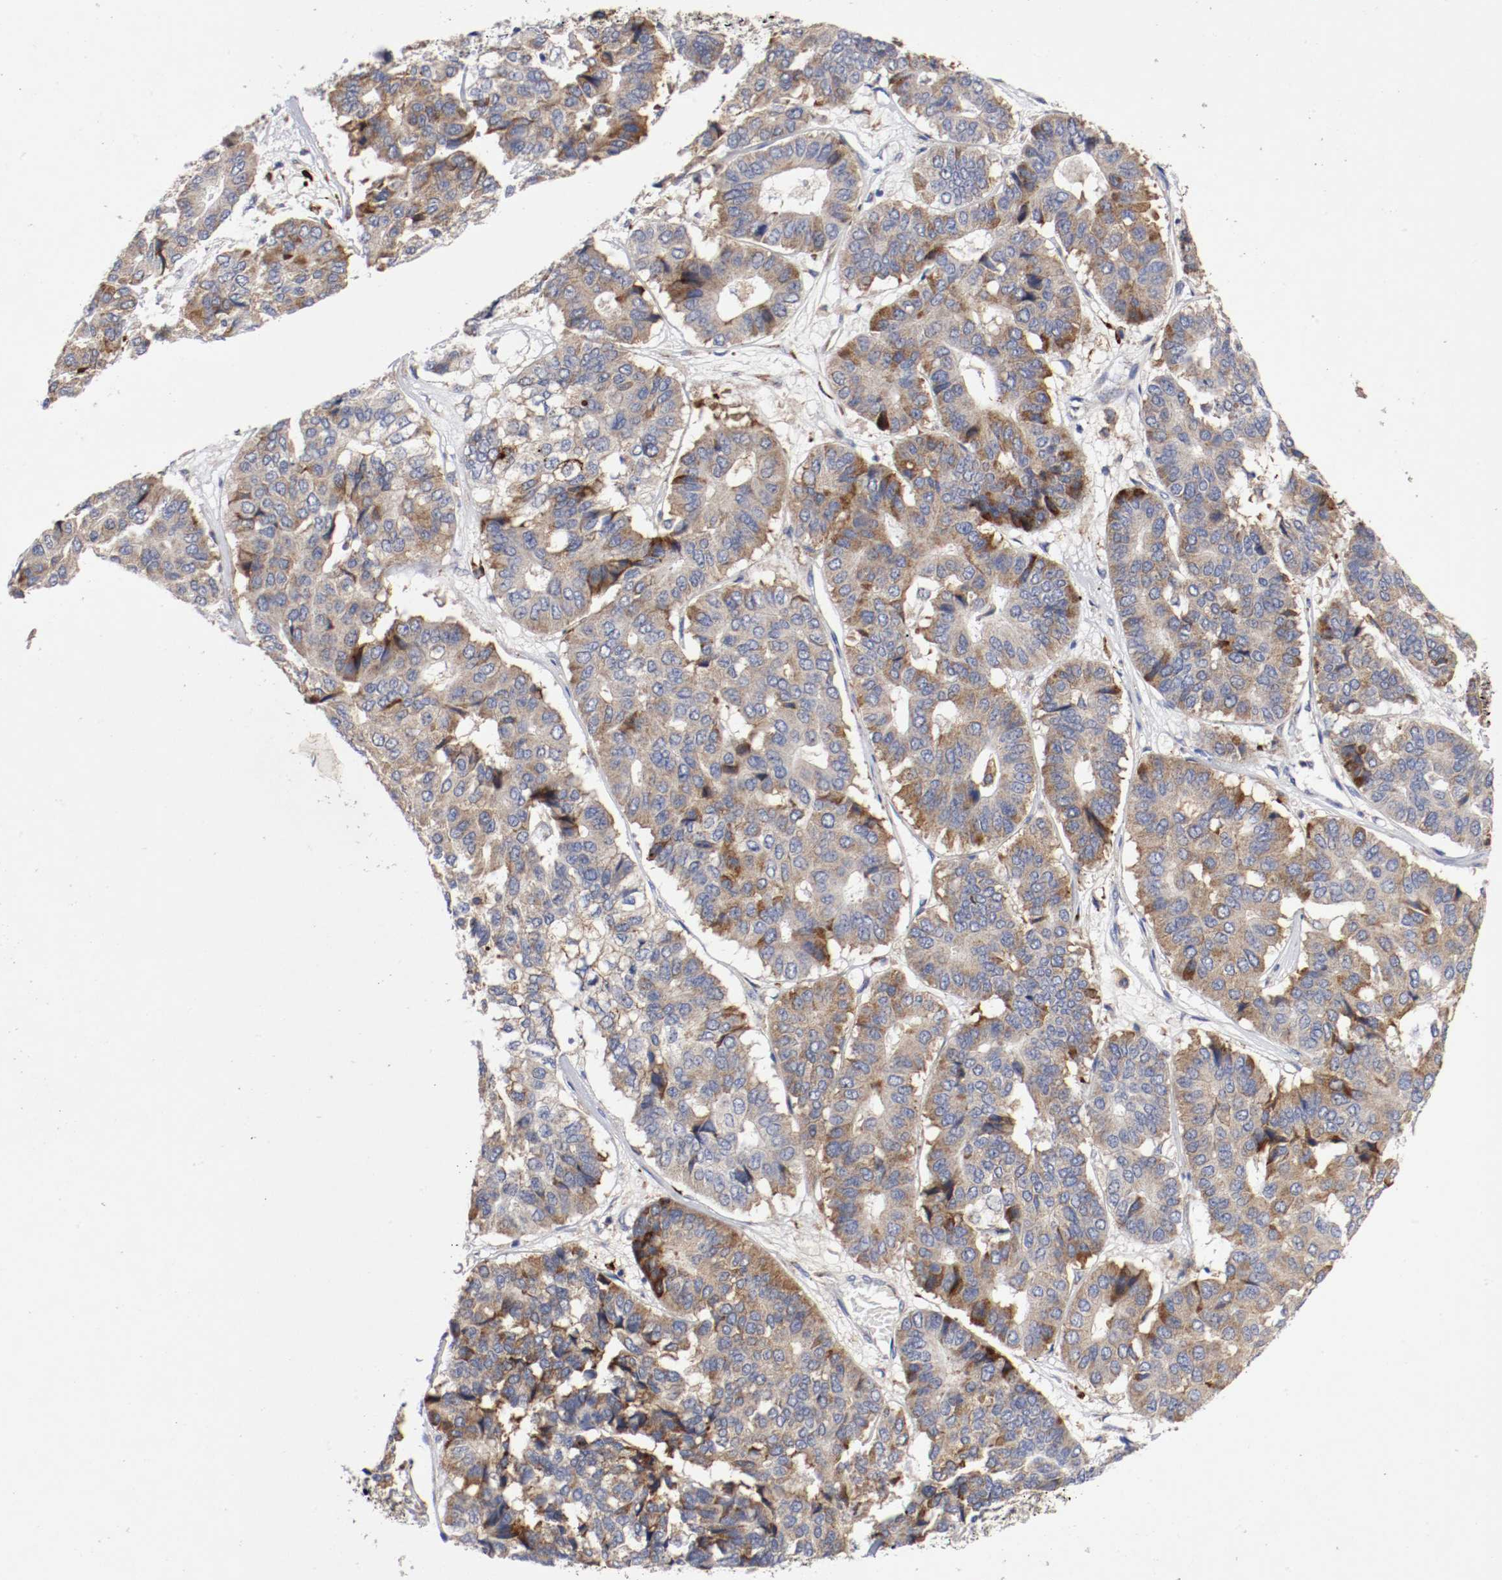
{"staining": {"intensity": "moderate", "quantity": "25%-75%", "location": "cytoplasmic/membranous"}, "tissue": "pancreatic cancer", "cell_type": "Tumor cells", "image_type": "cancer", "snomed": [{"axis": "morphology", "description": "Adenocarcinoma, NOS"}, {"axis": "topography", "description": "Pancreas"}], "caption": "The image exhibits staining of pancreatic cancer, revealing moderate cytoplasmic/membranous protein positivity (brown color) within tumor cells.", "gene": "TRAF2", "patient": {"sex": "male", "age": 50}}